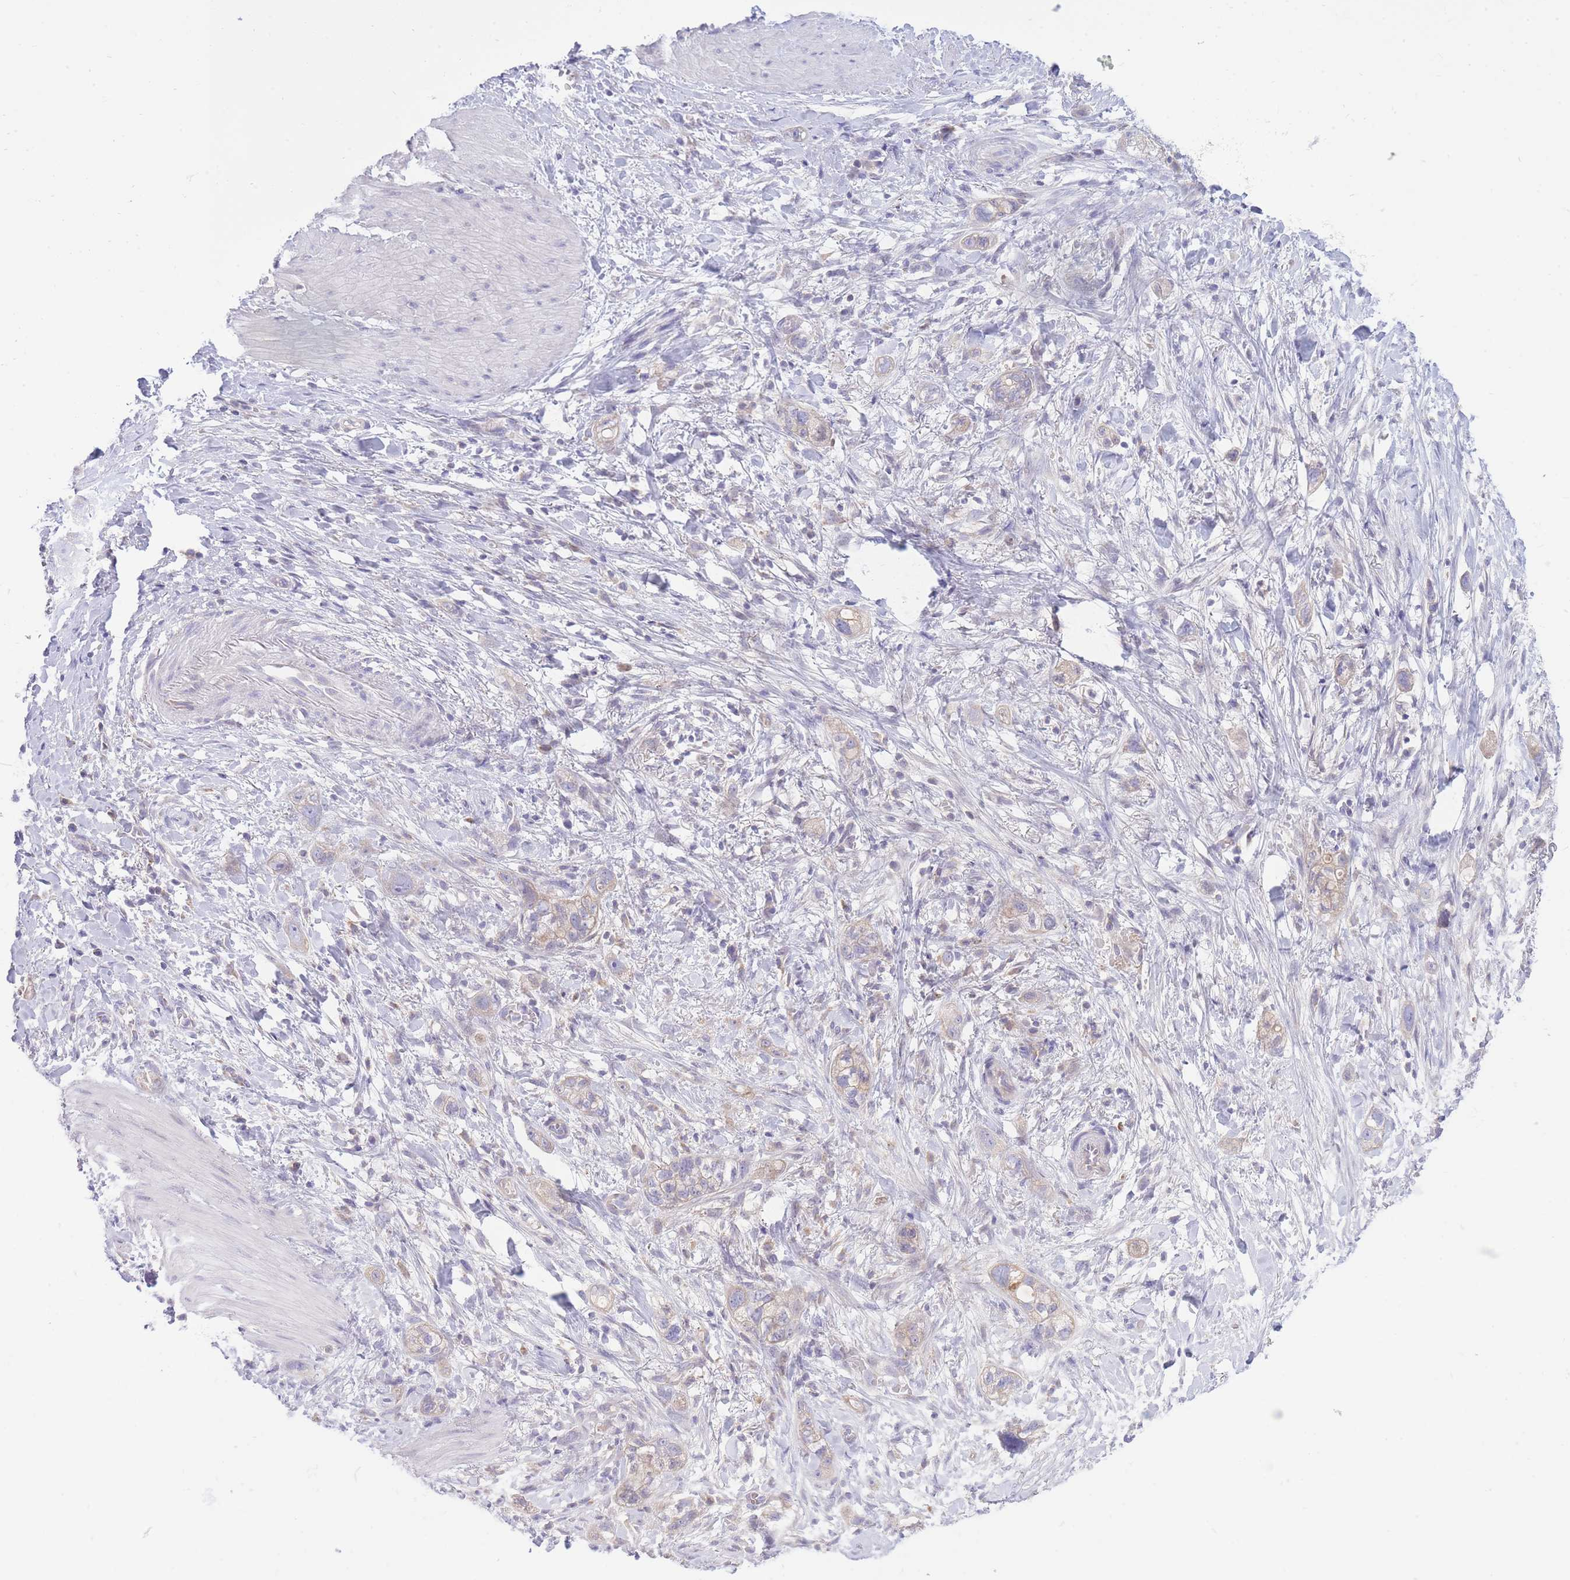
{"staining": {"intensity": "weak", "quantity": "25%-75%", "location": "cytoplasmic/membranous"}, "tissue": "stomach cancer", "cell_type": "Tumor cells", "image_type": "cancer", "snomed": [{"axis": "morphology", "description": "Adenocarcinoma, NOS"}, {"axis": "topography", "description": "Stomach"}, {"axis": "topography", "description": "Stomach, lower"}], "caption": "The image demonstrates a brown stain indicating the presence of a protein in the cytoplasmic/membranous of tumor cells in stomach adenocarcinoma. (Stains: DAB (3,3'-diaminobenzidine) in brown, nuclei in blue, Microscopy: brightfield microscopy at high magnification).", "gene": "NANP", "patient": {"sex": "female", "age": 48}}